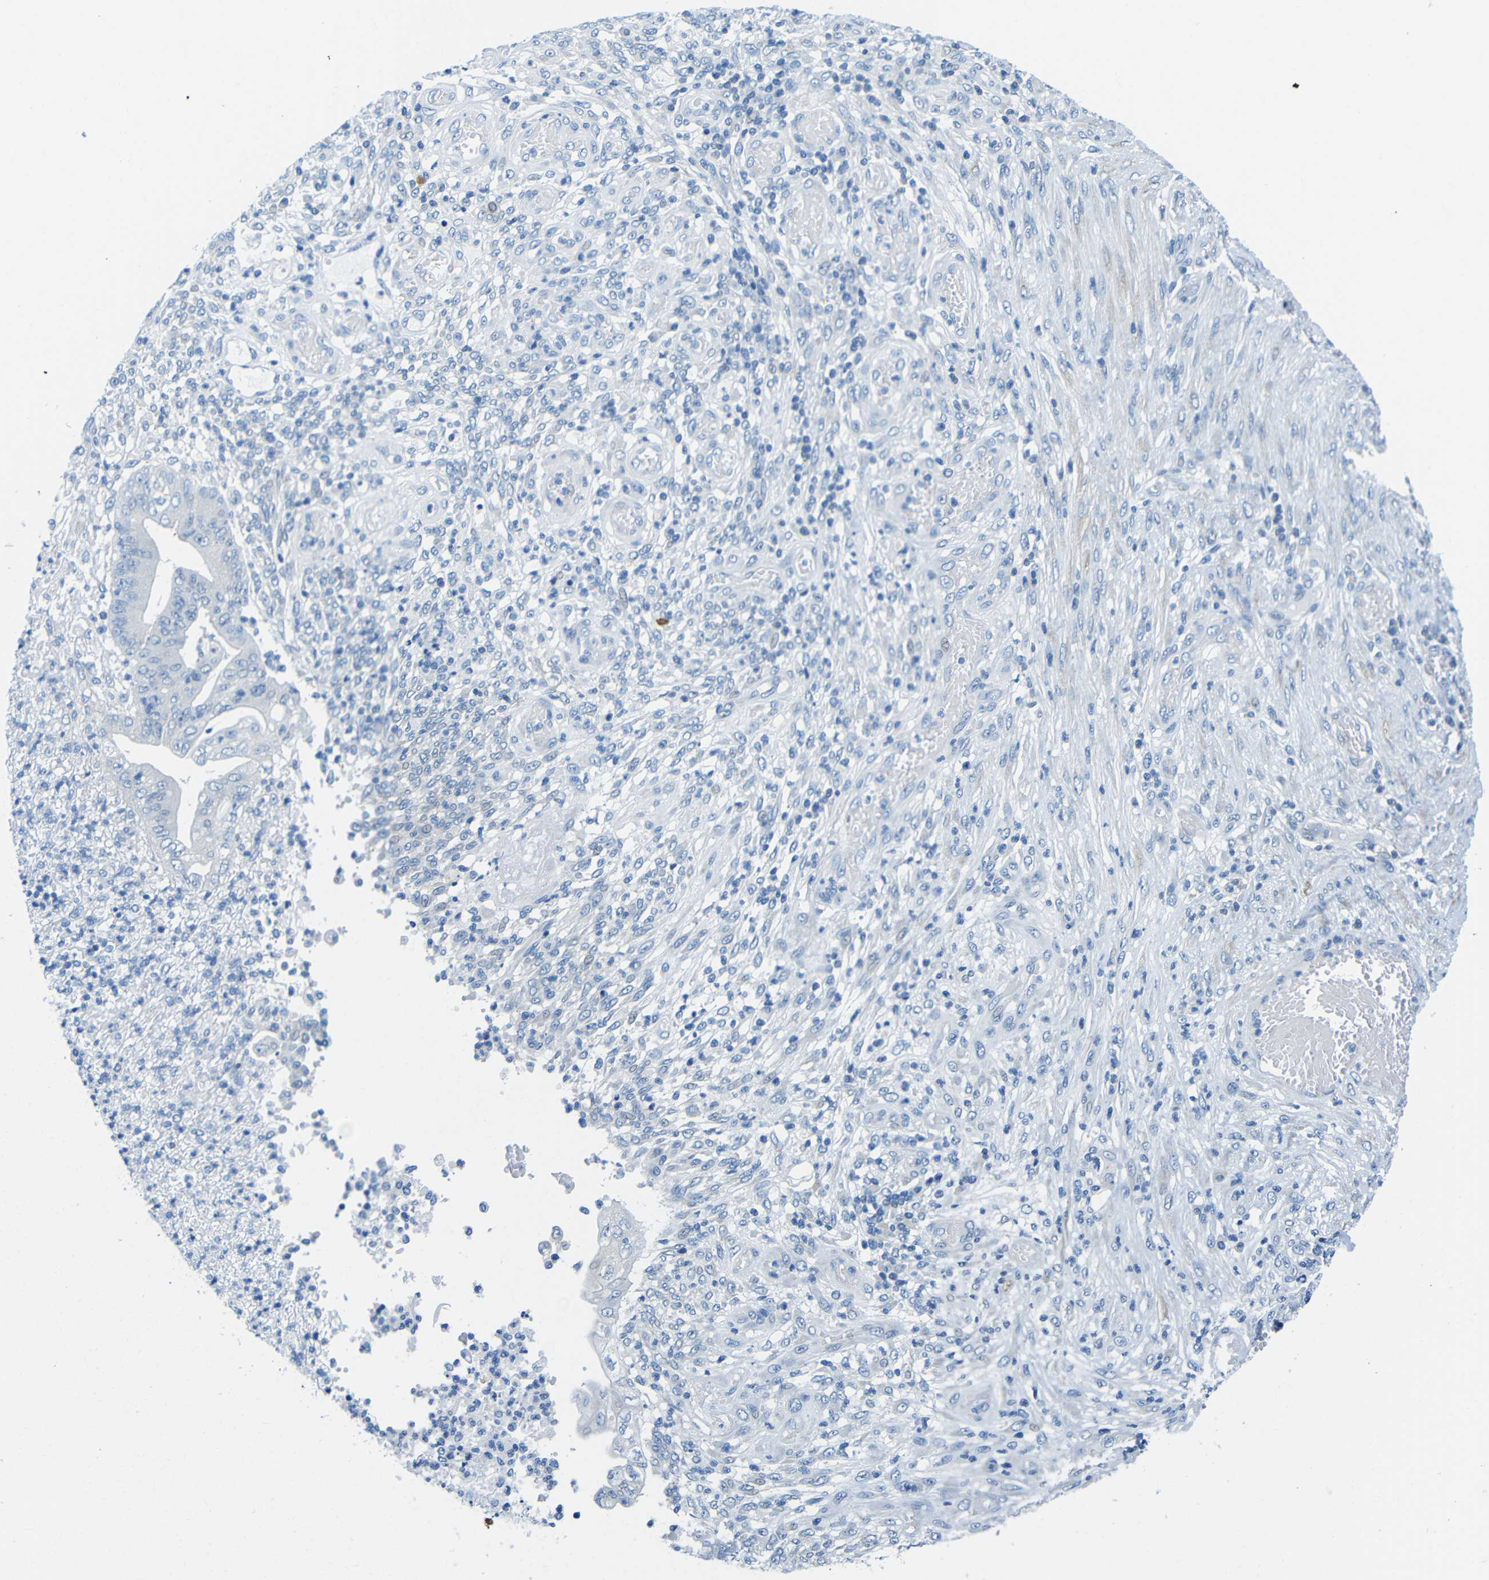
{"staining": {"intensity": "negative", "quantity": "none", "location": "none"}, "tissue": "stomach cancer", "cell_type": "Tumor cells", "image_type": "cancer", "snomed": [{"axis": "morphology", "description": "Adenocarcinoma, NOS"}, {"axis": "topography", "description": "Stomach"}], "caption": "Tumor cells show no significant staining in stomach cancer.", "gene": "NEGR1", "patient": {"sex": "female", "age": 73}}